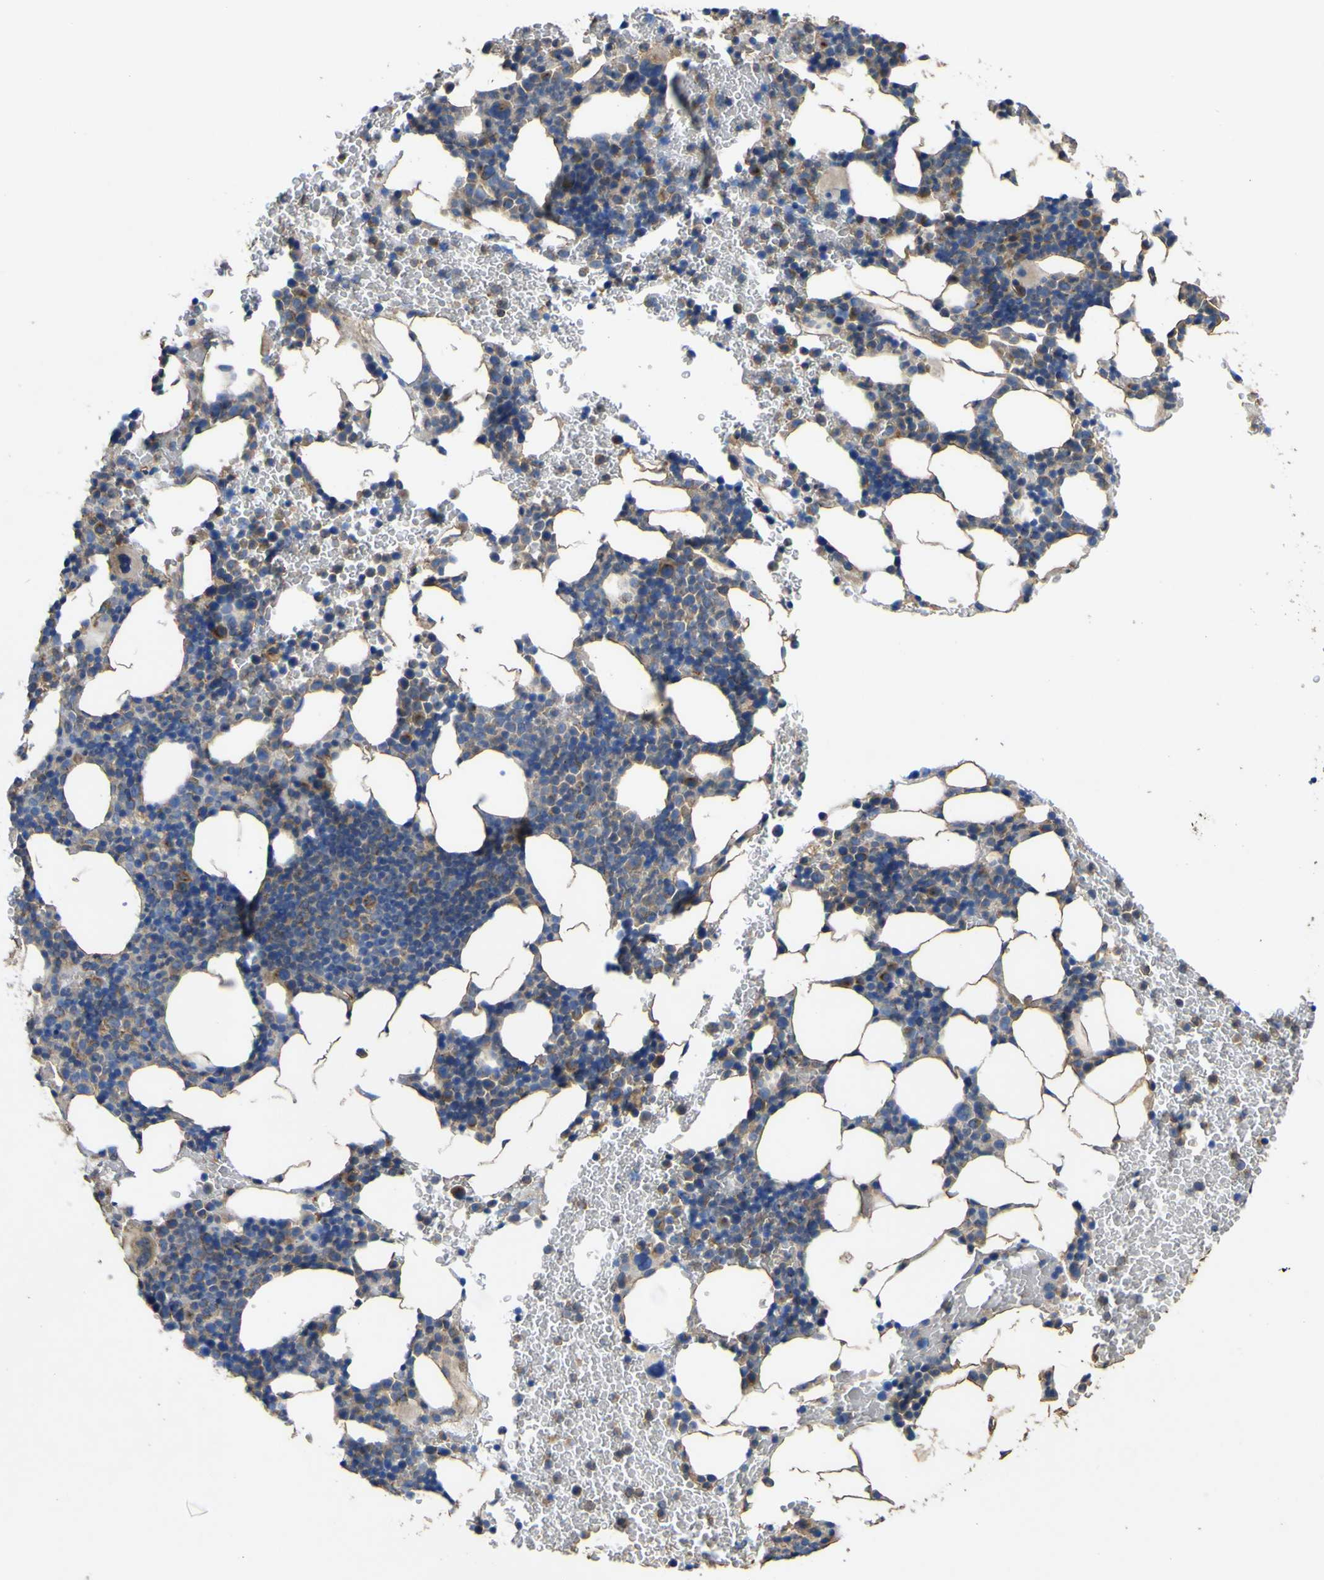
{"staining": {"intensity": "moderate", "quantity": "25%-75%", "location": "cytoplasmic/membranous"}, "tissue": "bone marrow", "cell_type": "Hematopoietic cells", "image_type": "normal", "snomed": [{"axis": "morphology", "description": "Normal tissue, NOS"}, {"axis": "morphology", "description": "Inflammation, NOS"}, {"axis": "topography", "description": "Bone marrow"}], "caption": "There is medium levels of moderate cytoplasmic/membranous staining in hematopoietic cells of normal bone marrow, as demonstrated by immunohistochemical staining (brown color).", "gene": "TNFSF15", "patient": {"sex": "female", "age": 70}}